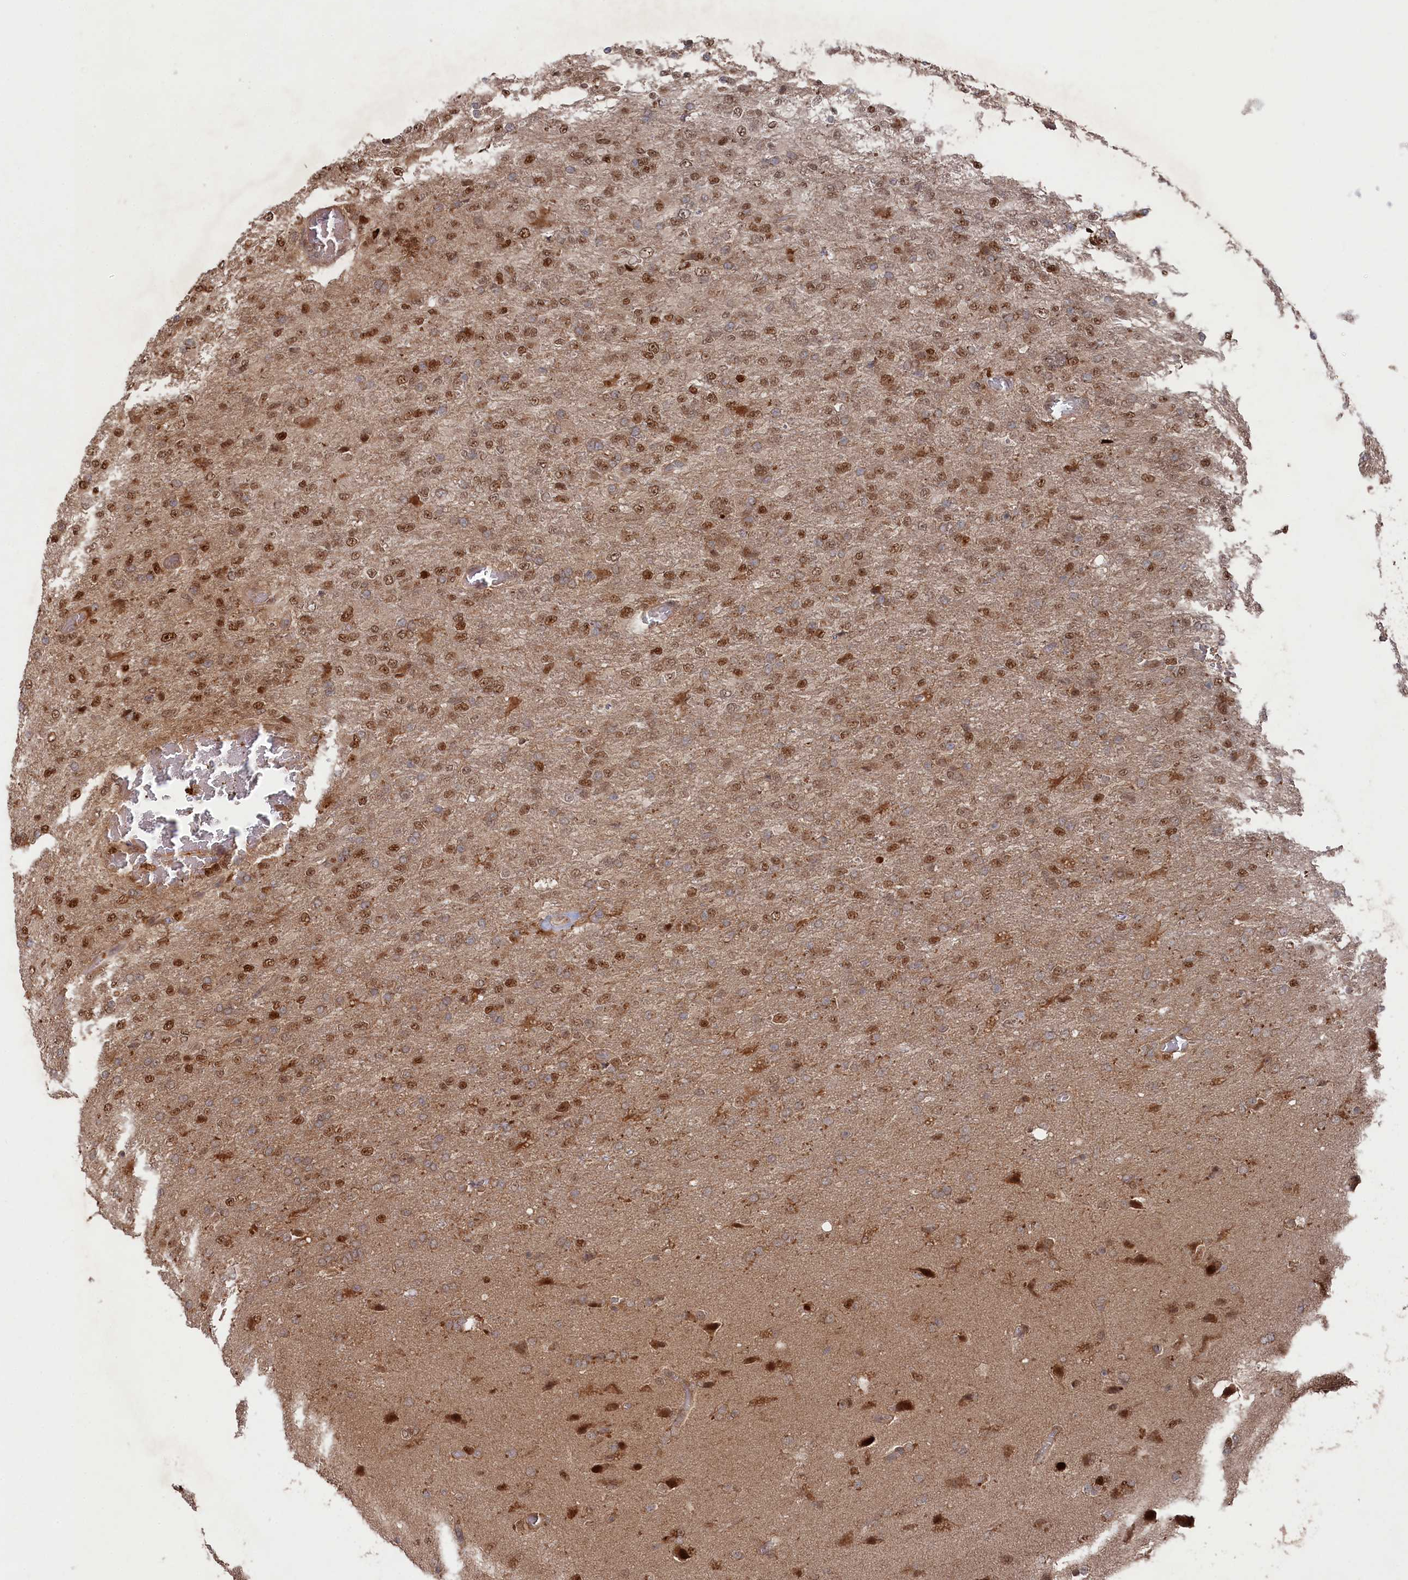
{"staining": {"intensity": "moderate", "quantity": ">75%", "location": "cytoplasmic/membranous,nuclear"}, "tissue": "glioma", "cell_type": "Tumor cells", "image_type": "cancer", "snomed": [{"axis": "morphology", "description": "Glioma, malignant, High grade"}, {"axis": "topography", "description": "Brain"}], "caption": "Glioma tissue reveals moderate cytoplasmic/membranous and nuclear positivity in about >75% of tumor cells, visualized by immunohistochemistry. Using DAB (3,3'-diaminobenzidine) (brown) and hematoxylin (blue) stains, captured at high magnification using brightfield microscopy.", "gene": "BORCS7", "patient": {"sex": "female", "age": 74}}